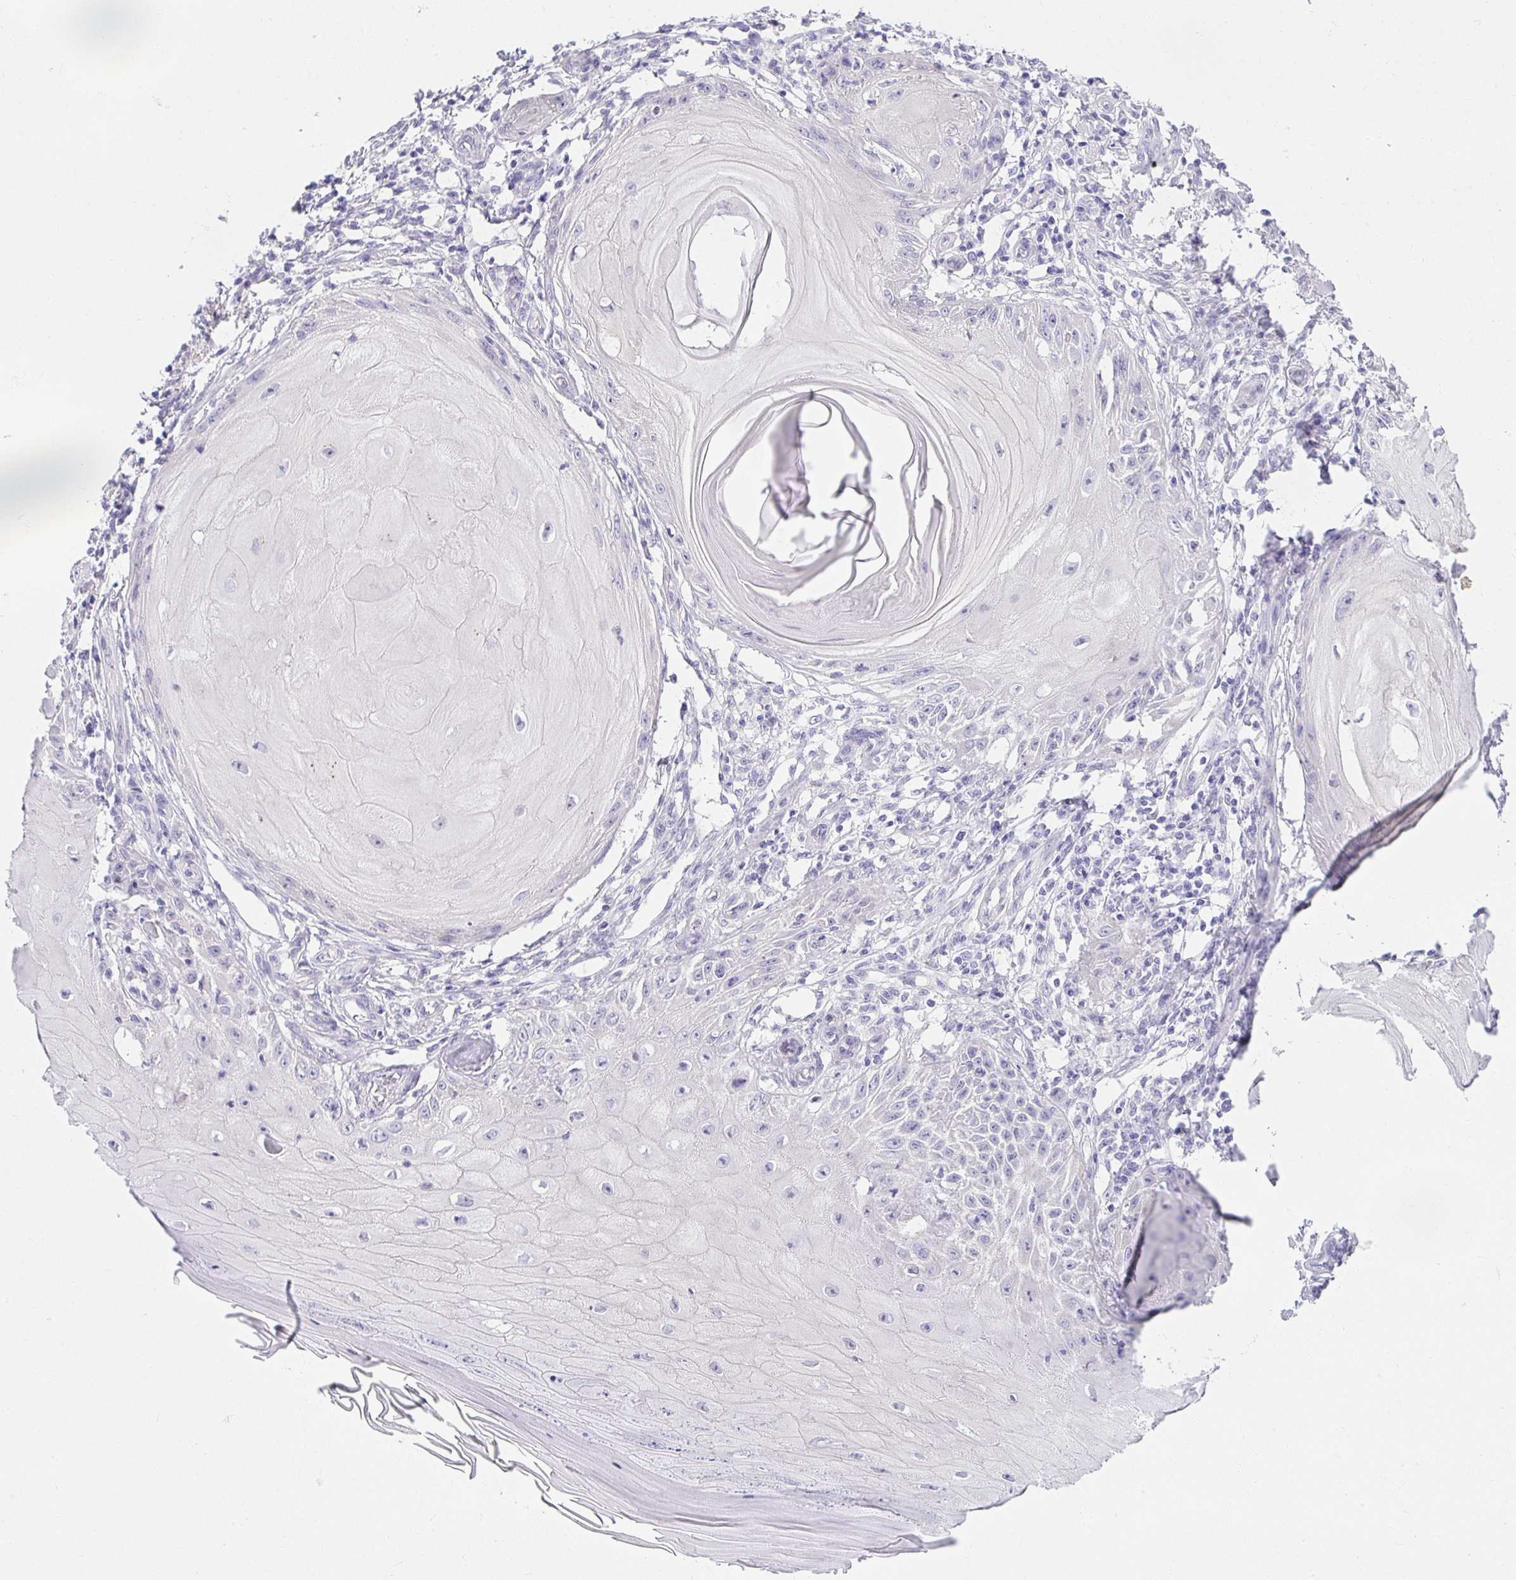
{"staining": {"intensity": "negative", "quantity": "none", "location": "none"}, "tissue": "skin cancer", "cell_type": "Tumor cells", "image_type": "cancer", "snomed": [{"axis": "morphology", "description": "Squamous cell carcinoma, NOS"}, {"axis": "topography", "description": "Skin"}], "caption": "A histopathology image of human skin cancer (squamous cell carcinoma) is negative for staining in tumor cells.", "gene": "CHAT", "patient": {"sex": "female", "age": 77}}